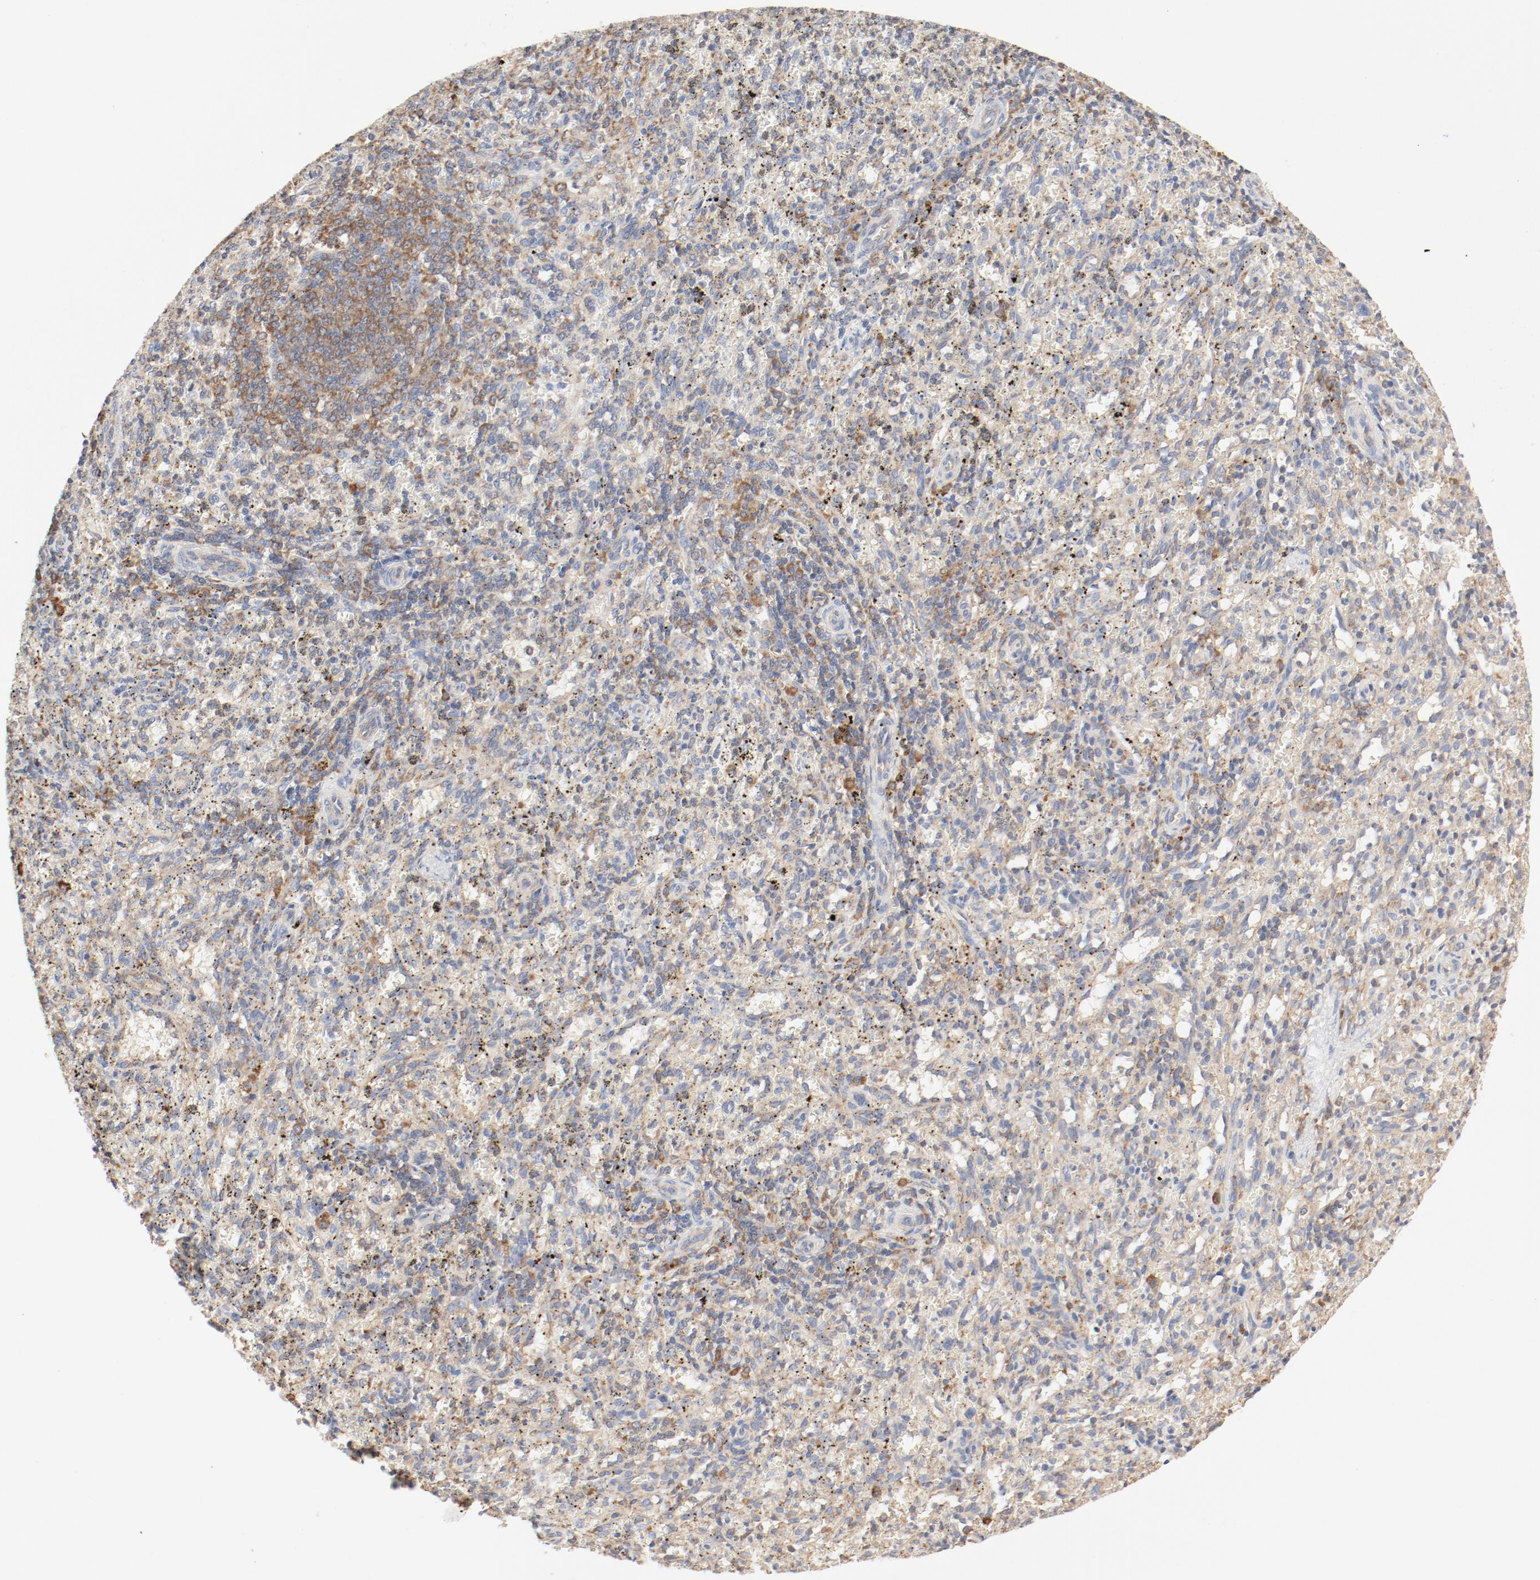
{"staining": {"intensity": "weak", "quantity": "25%-75%", "location": "cytoplasmic/membranous"}, "tissue": "spleen", "cell_type": "Cells in red pulp", "image_type": "normal", "snomed": [{"axis": "morphology", "description": "Normal tissue, NOS"}, {"axis": "topography", "description": "Spleen"}], "caption": "Immunohistochemical staining of normal human spleen shows weak cytoplasmic/membranous protein staining in approximately 25%-75% of cells in red pulp.", "gene": "RPS6", "patient": {"sex": "female", "age": 10}}